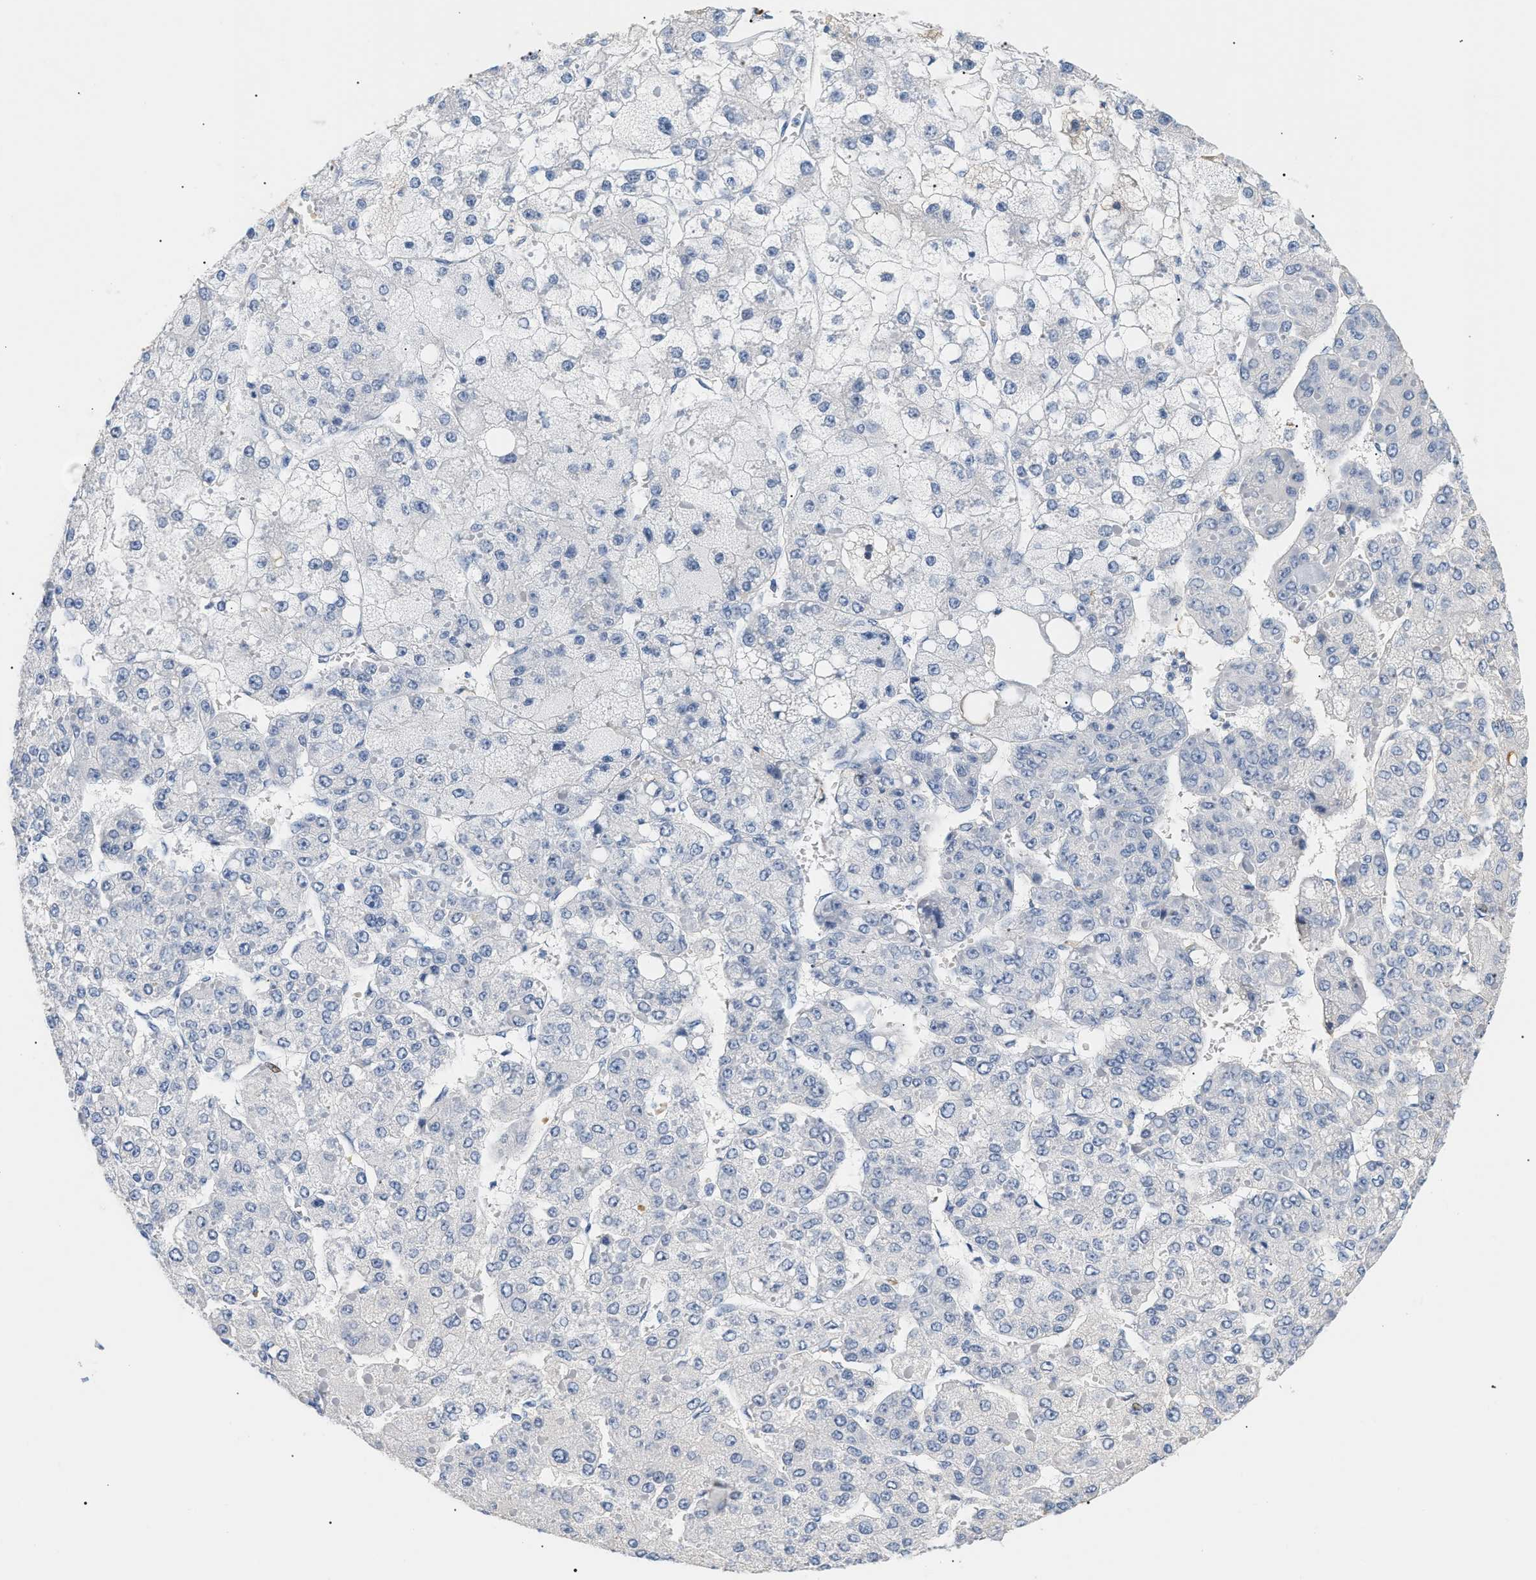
{"staining": {"intensity": "negative", "quantity": "none", "location": "none"}, "tissue": "liver cancer", "cell_type": "Tumor cells", "image_type": "cancer", "snomed": [{"axis": "morphology", "description": "Carcinoma, Hepatocellular, NOS"}, {"axis": "topography", "description": "Liver"}], "caption": "The image shows no significant positivity in tumor cells of hepatocellular carcinoma (liver).", "gene": "CFH", "patient": {"sex": "female", "age": 73}}